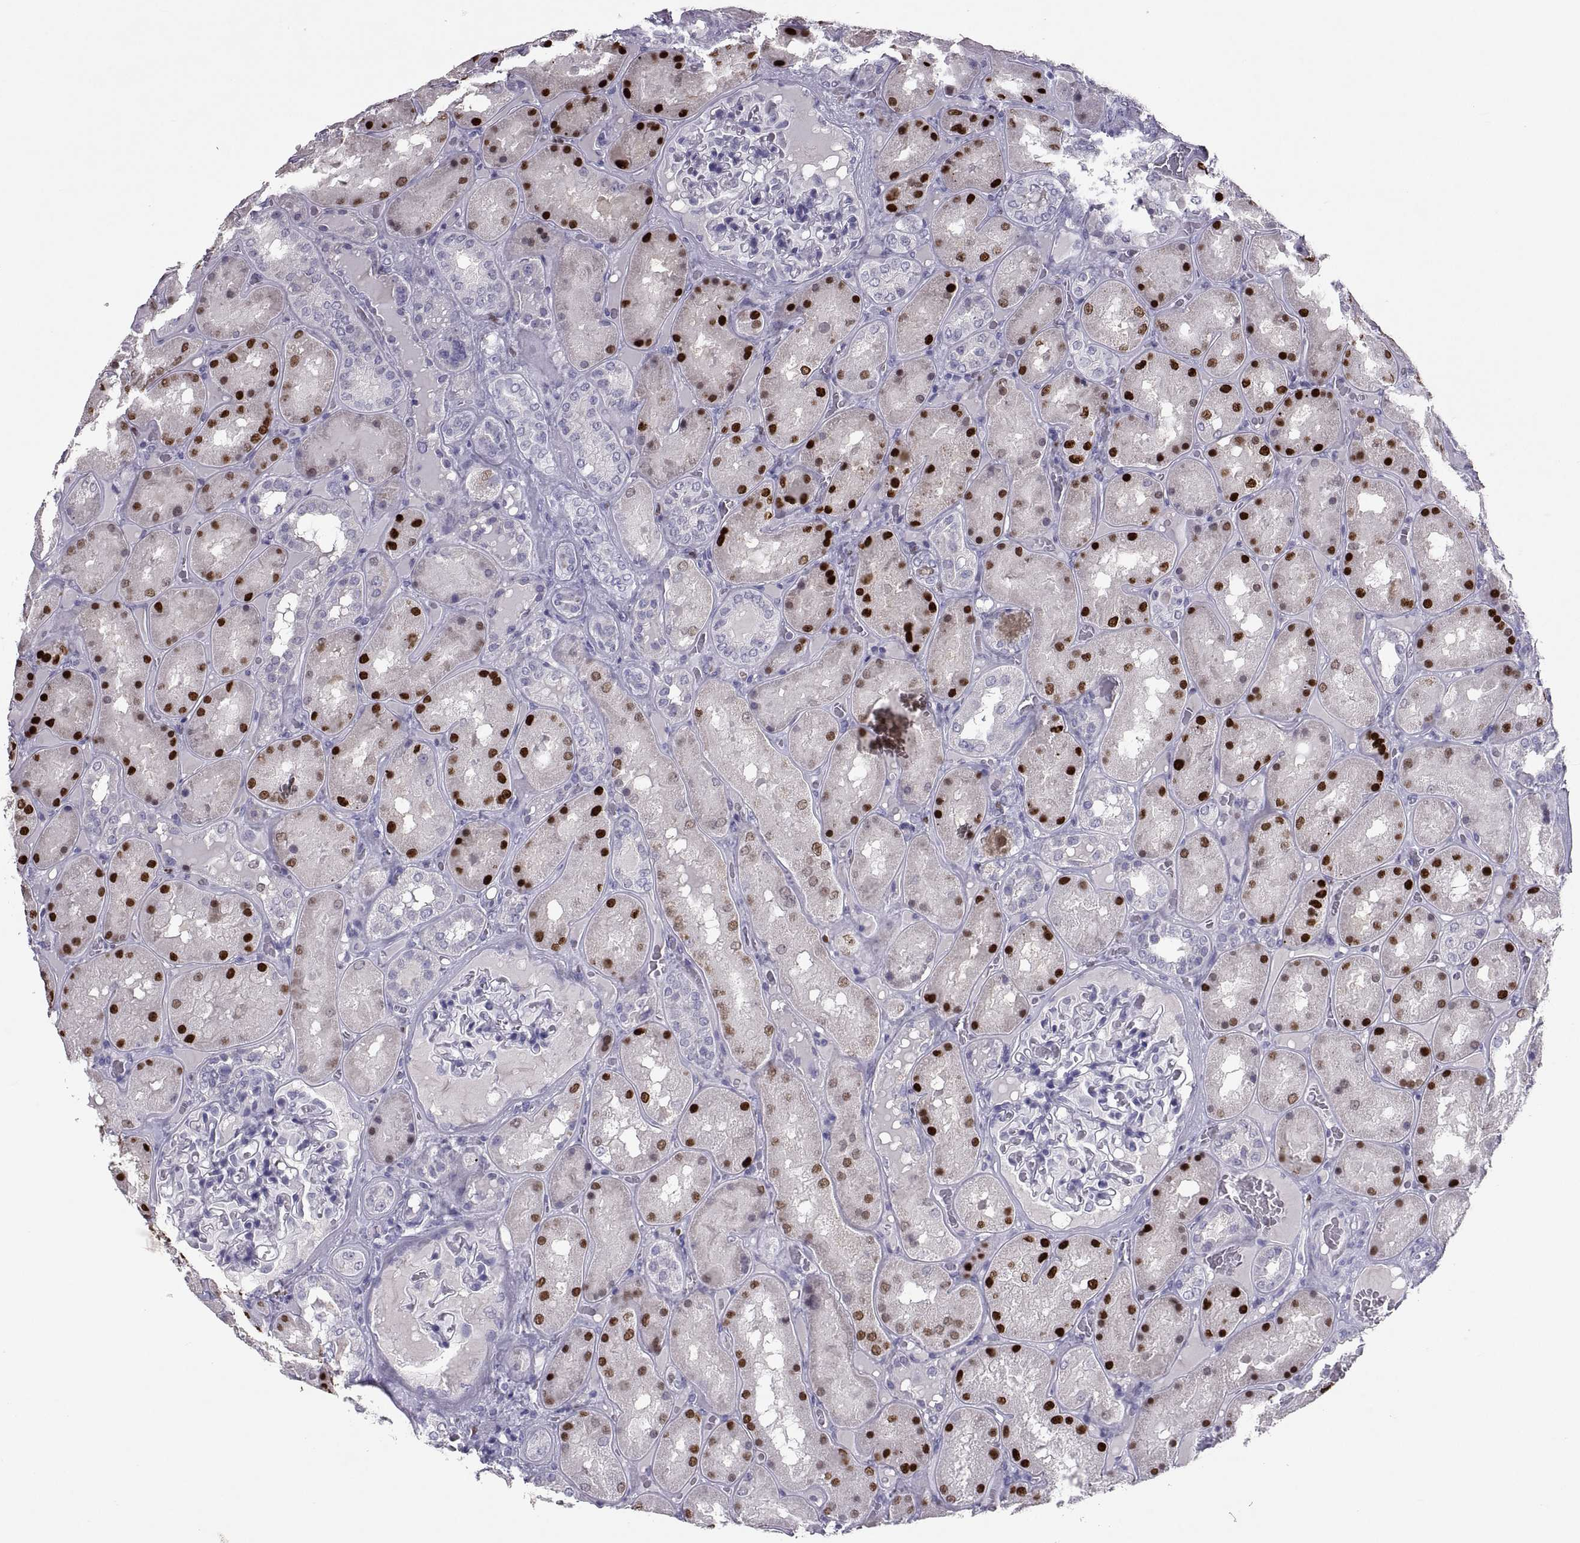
{"staining": {"intensity": "negative", "quantity": "none", "location": "none"}, "tissue": "kidney", "cell_type": "Cells in glomeruli", "image_type": "normal", "snomed": [{"axis": "morphology", "description": "Normal tissue, NOS"}, {"axis": "topography", "description": "Kidney"}], "caption": "High power microscopy micrograph of an immunohistochemistry (IHC) micrograph of normal kidney, revealing no significant positivity in cells in glomeruli.", "gene": "SOX21", "patient": {"sex": "male", "age": 73}}